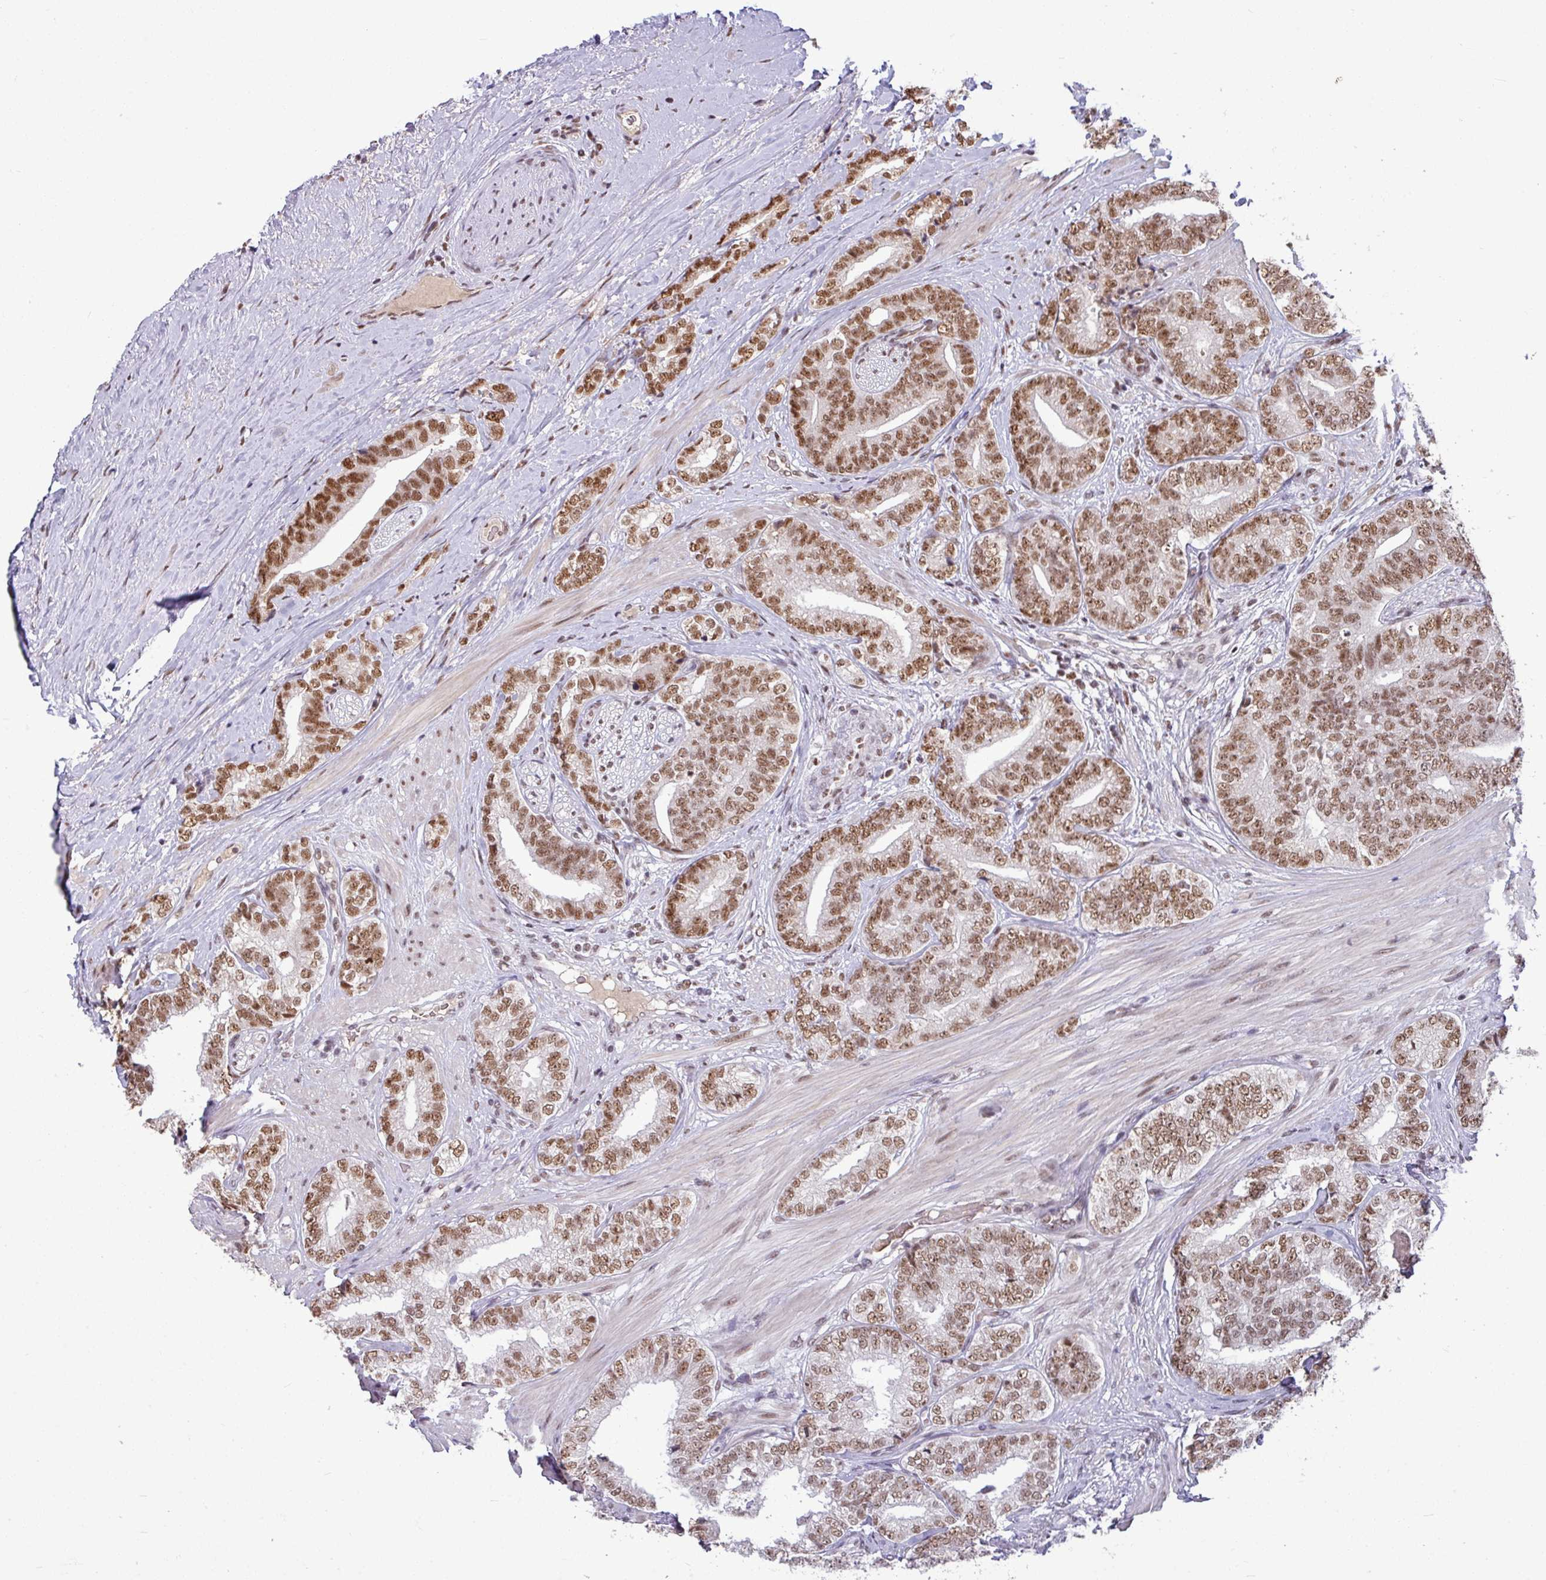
{"staining": {"intensity": "moderate", "quantity": ">75%", "location": "nuclear"}, "tissue": "prostate cancer", "cell_type": "Tumor cells", "image_type": "cancer", "snomed": [{"axis": "morphology", "description": "Adenocarcinoma, High grade"}, {"axis": "topography", "description": "Prostate"}], "caption": "An image of human high-grade adenocarcinoma (prostate) stained for a protein displays moderate nuclear brown staining in tumor cells.", "gene": "TDG", "patient": {"sex": "male", "age": 72}}